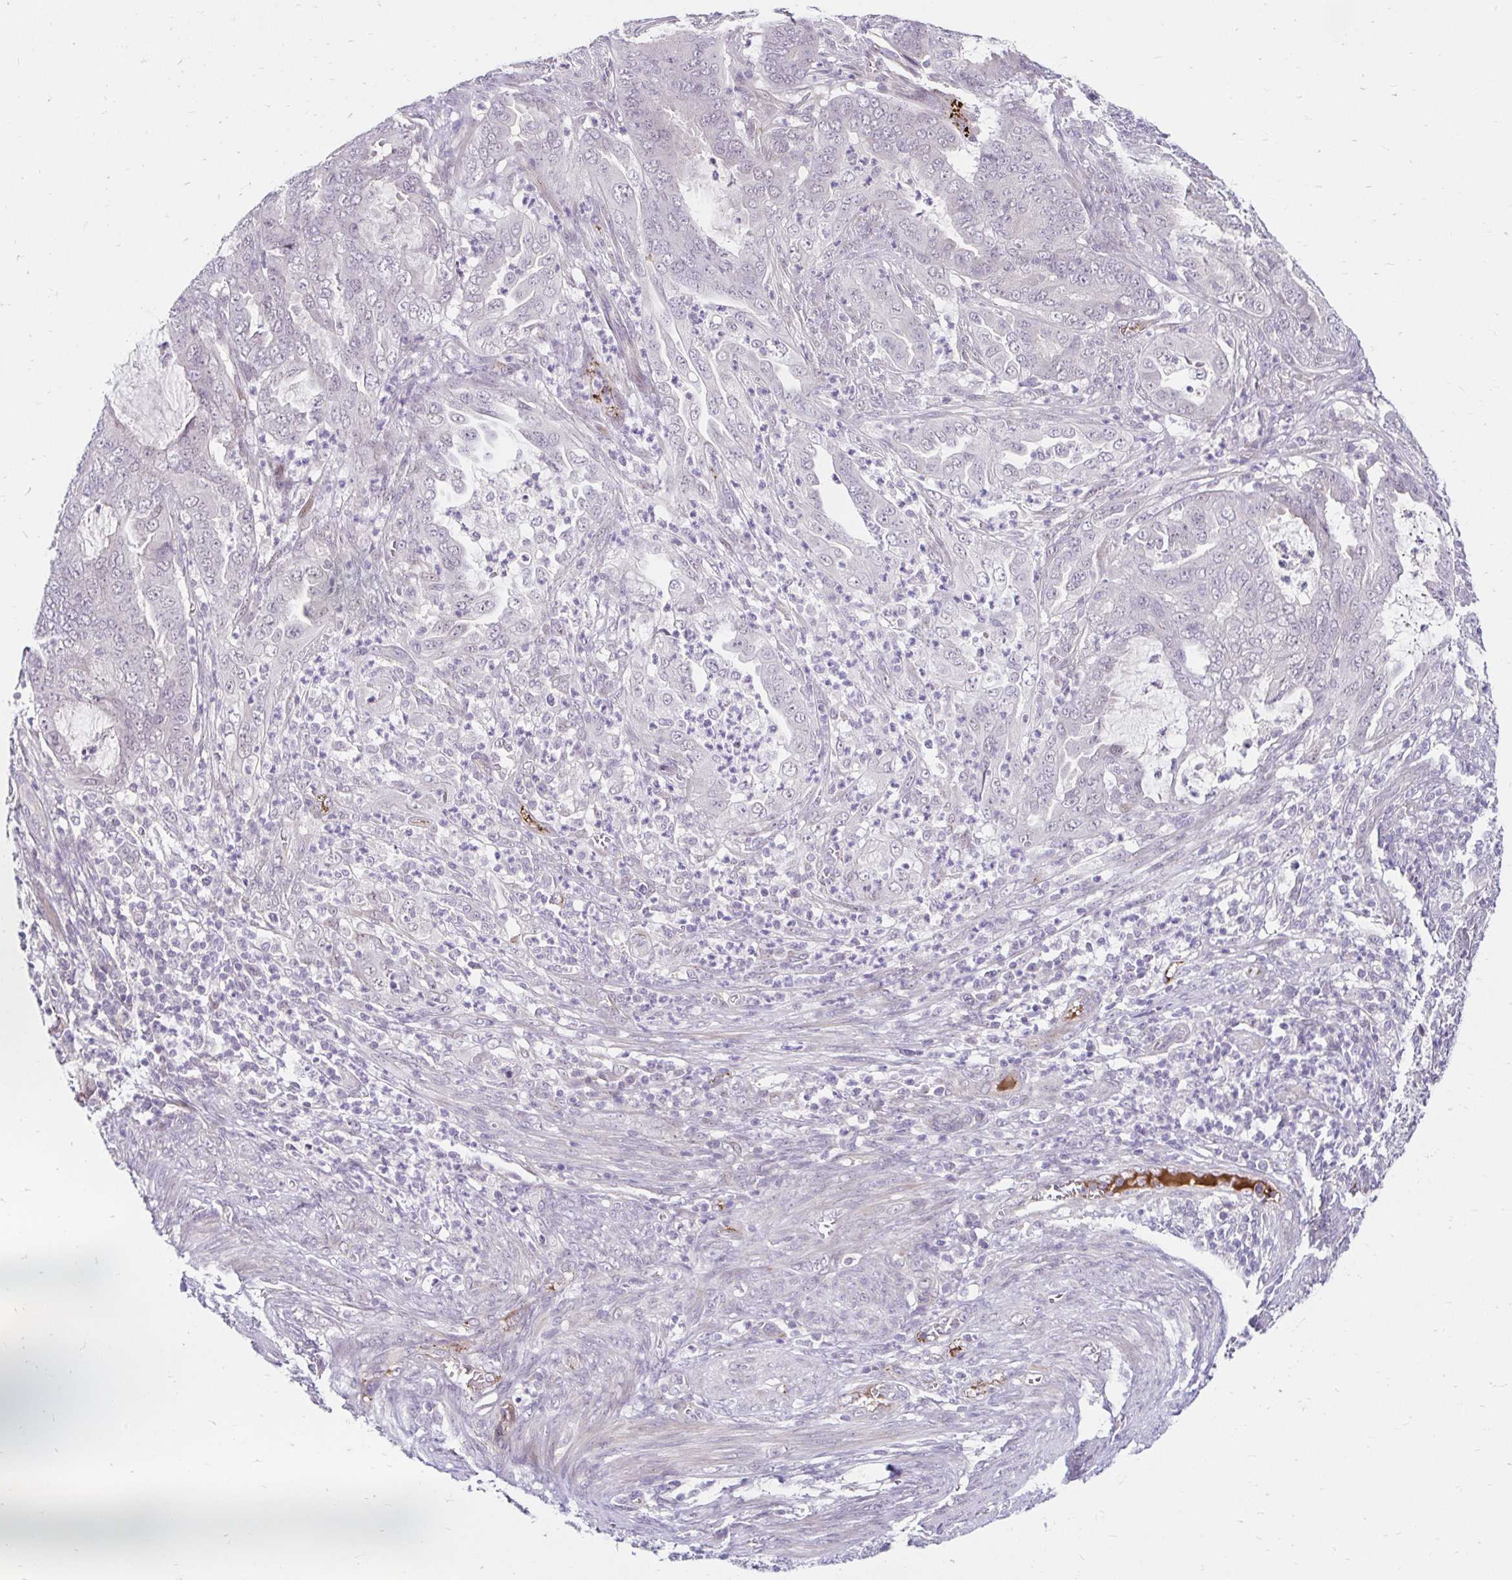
{"staining": {"intensity": "negative", "quantity": "none", "location": "none"}, "tissue": "endometrial cancer", "cell_type": "Tumor cells", "image_type": "cancer", "snomed": [{"axis": "morphology", "description": "Adenocarcinoma, NOS"}, {"axis": "topography", "description": "Endometrium"}], "caption": "Immunohistochemistry (IHC) image of neoplastic tissue: endometrial cancer stained with DAB (3,3'-diaminobenzidine) displays no significant protein positivity in tumor cells. Nuclei are stained in blue.", "gene": "GUCY1A1", "patient": {"sex": "female", "age": 51}}